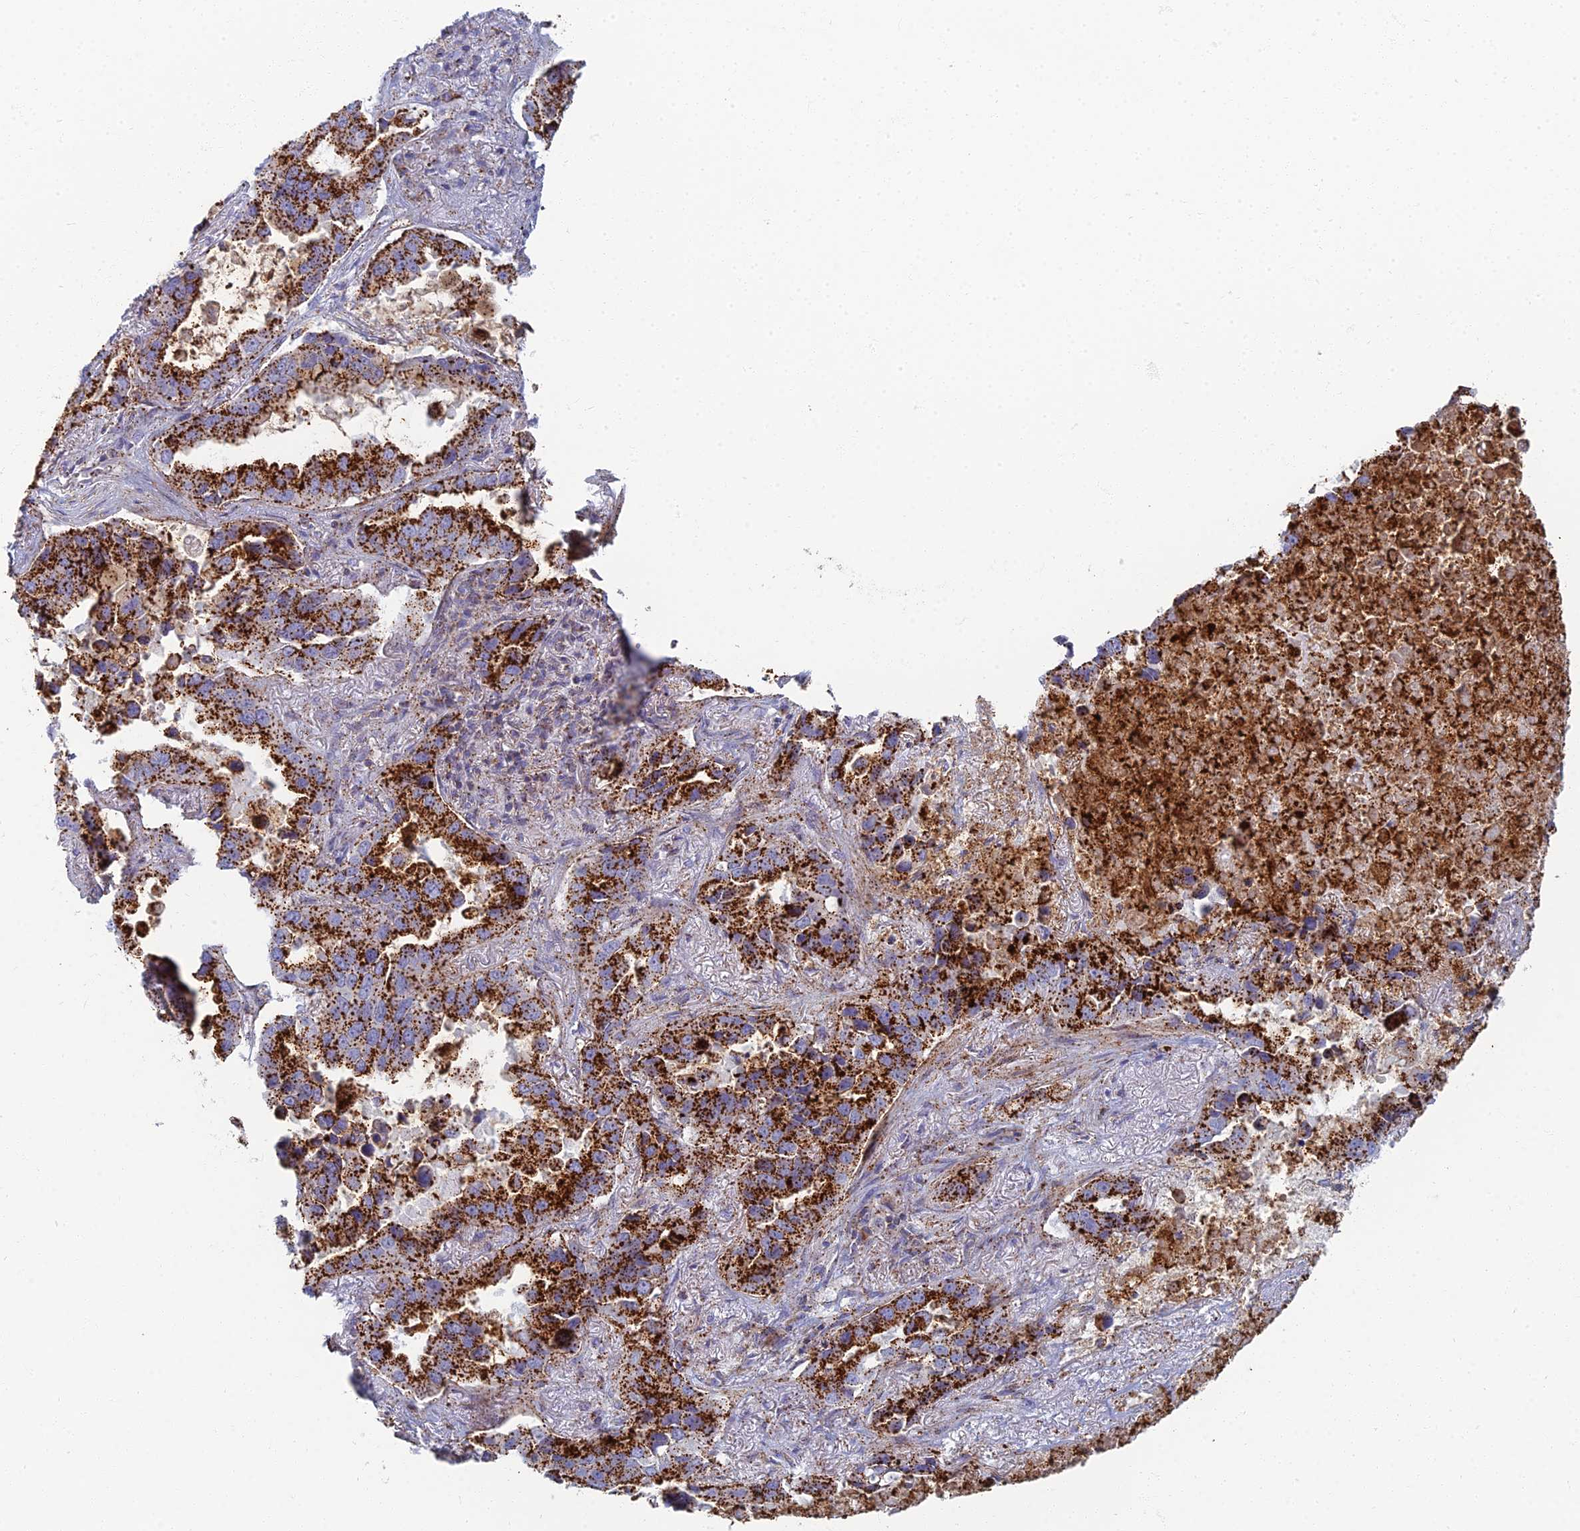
{"staining": {"intensity": "strong", "quantity": ">75%", "location": "cytoplasmic/membranous"}, "tissue": "lung cancer", "cell_type": "Tumor cells", "image_type": "cancer", "snomed": [{"axis": "morphology", "description": "Adenocarcinoma, NOS"}, {"axis": "topography", "description": "Lung"}], "caption": "A high amount of strong cytoplasmic/membranous staining is seen in about >75% of tumor cells in lung cancer (adenocarcinoma) tissue.", "gene": "CHMP4B", "patient": {"sex": "male", "age": 64}}